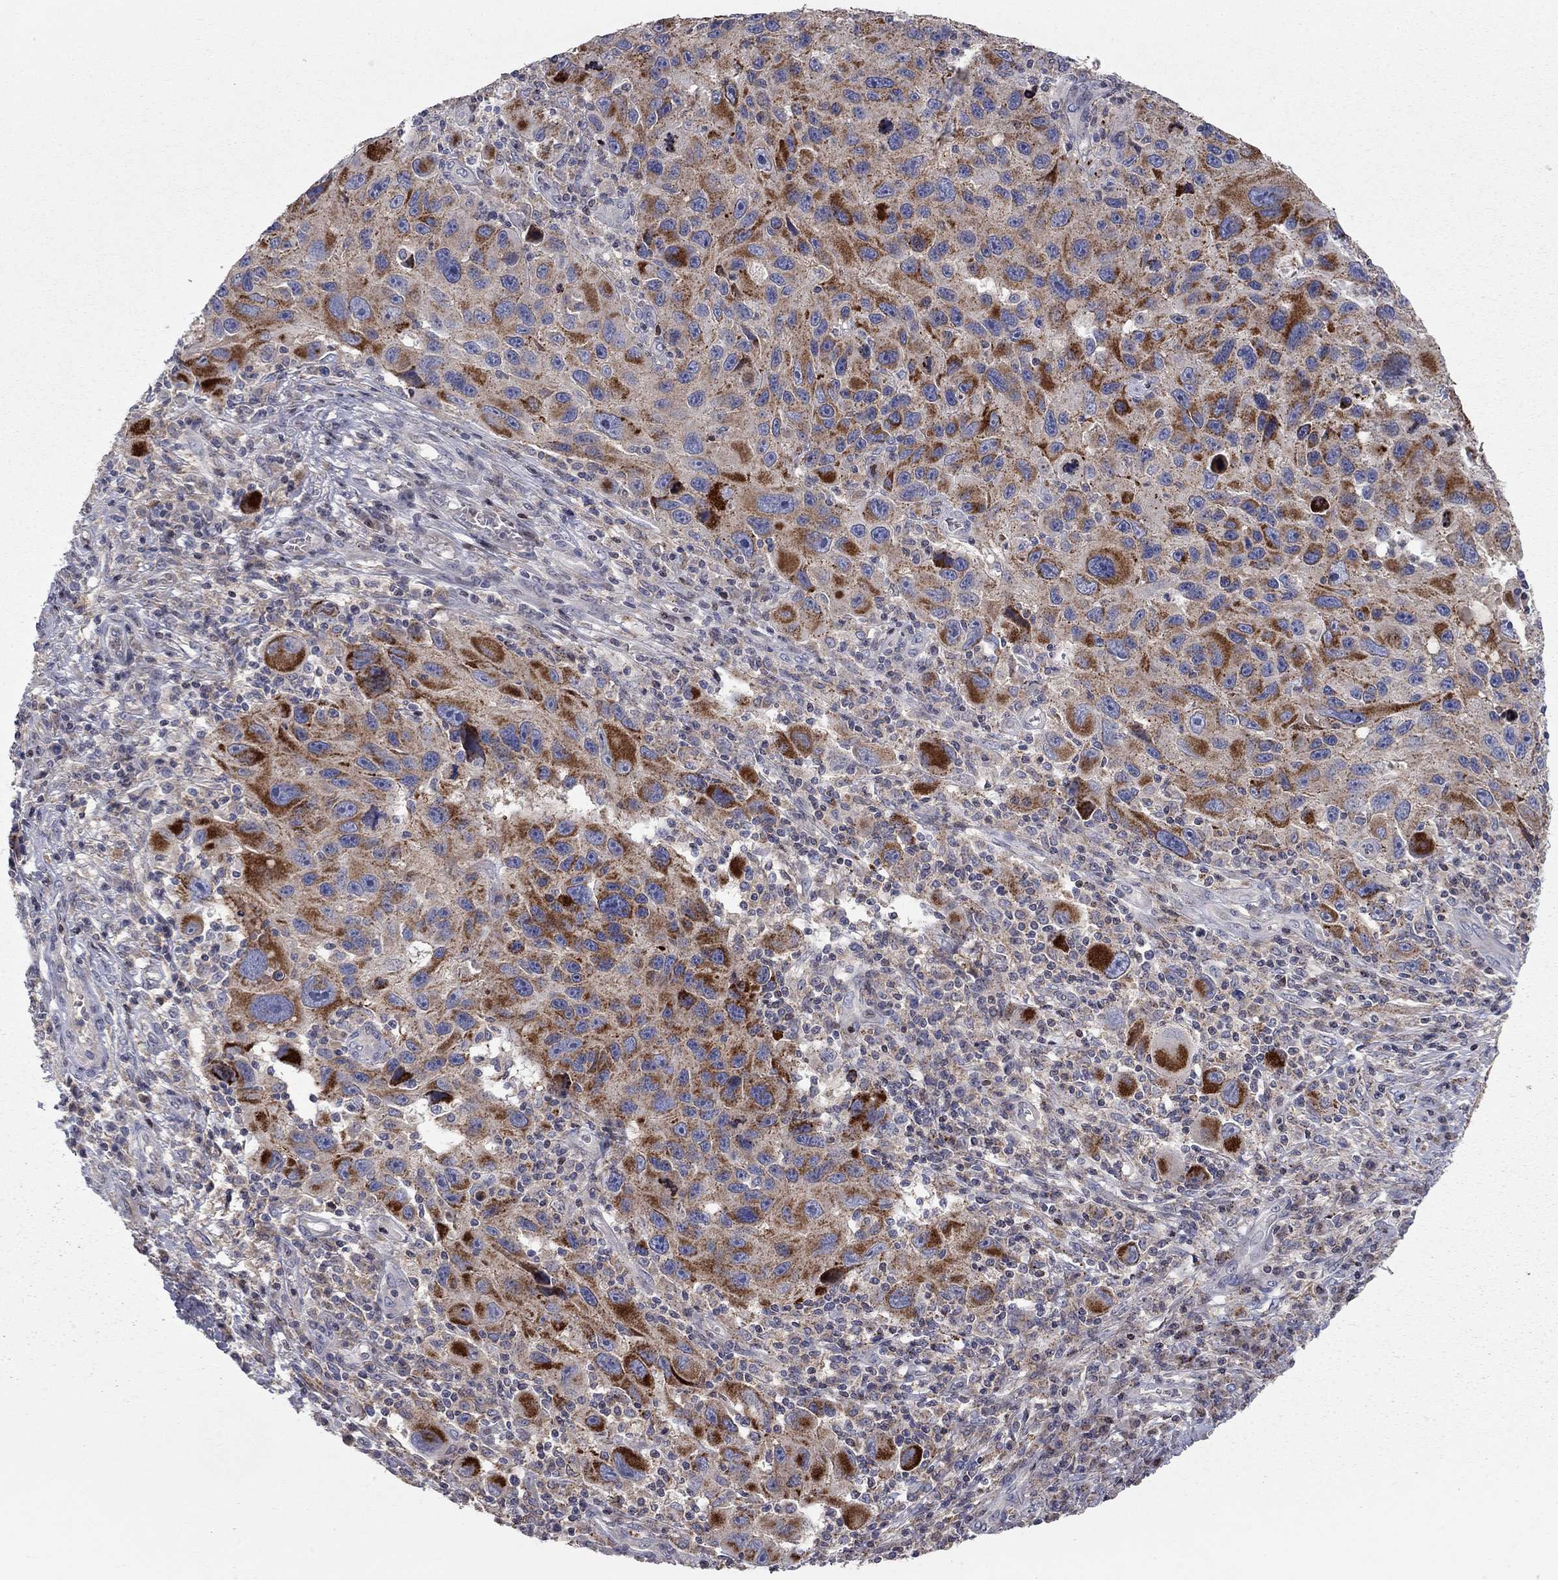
{"staining": {"intensity": "strong", "quantity": "25%-75%", "location": "cytoplasmic/membranous"}, "tissue": "melanoma", "cell_type": "Tumor cells", "image_type": "cancer", "snomed": [{"axis": "morphology", "description": "Malignant melanoma, NOS"}, {"axis": "topography", "description": "Skin"}], "caption": "The histopathology image exhibits staining of malignant melanoma, revealing strong cytoplasmic/membranous protein staining (brown color) within tumor cells.", "gene": "ERN2", "patient": {"sex": "male", "age": 53}}